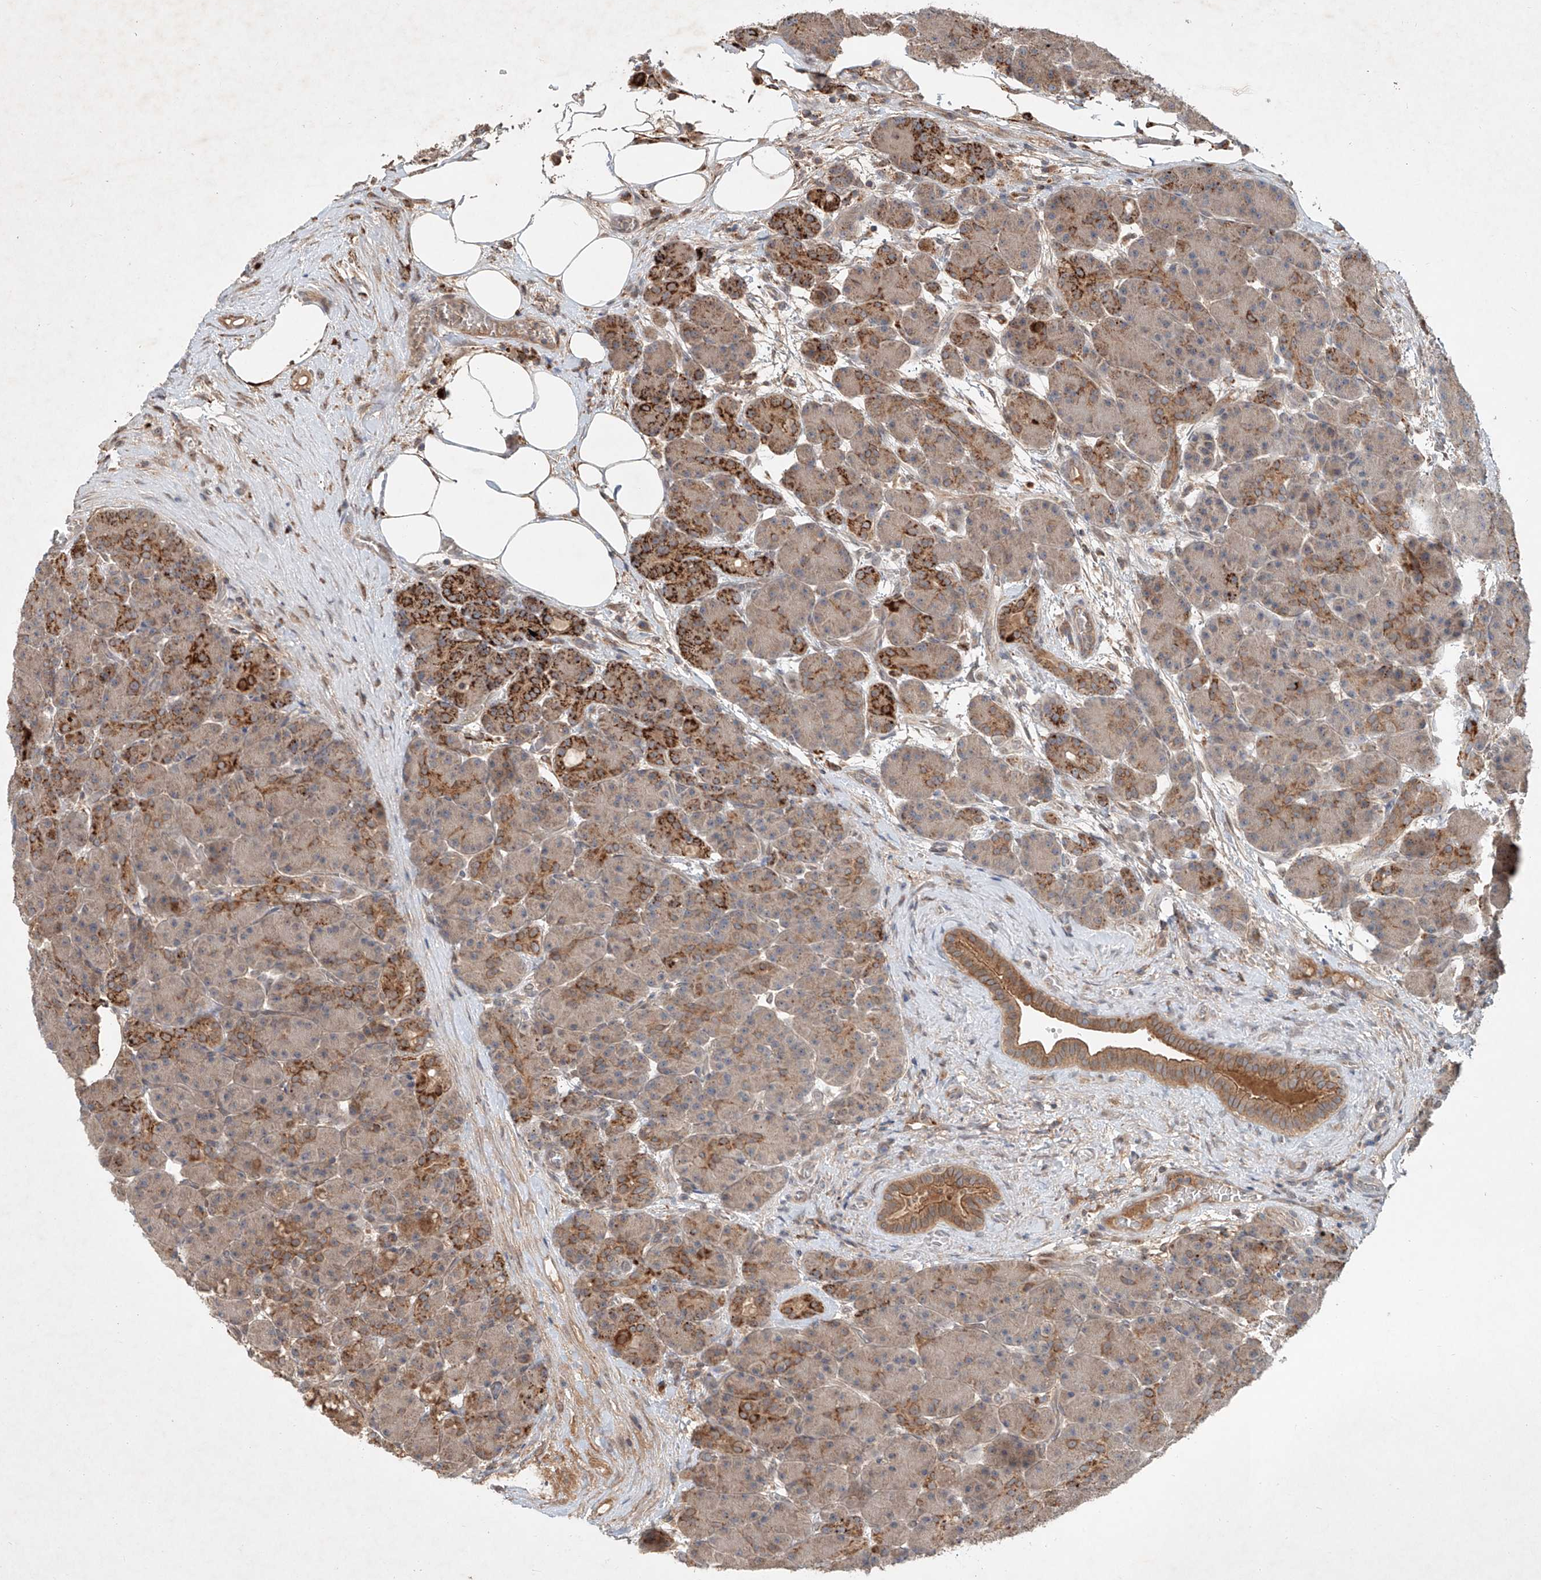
{"staining": {"intensity": "moderate", "quantity": ">75%", "location": "cytoplasmic/membranous"}, "tissue": "pancreas", "cell_type": "Exocrine glandular cells", "image_type": "normal", "snomed": [{"axis": "morphology", "description": "Normal tissue, NOS"}, {"axis": "topography", "description": "Pancreas"}], "caption": "Immunohistochemical staining of unremarkable human pancreas reveals moderate cytoplasmic/membranous protein expression in approximately >75% of exocrine glandular cells.", "gene": "IER5", "patient": {"sex": "male", "age": 63}}